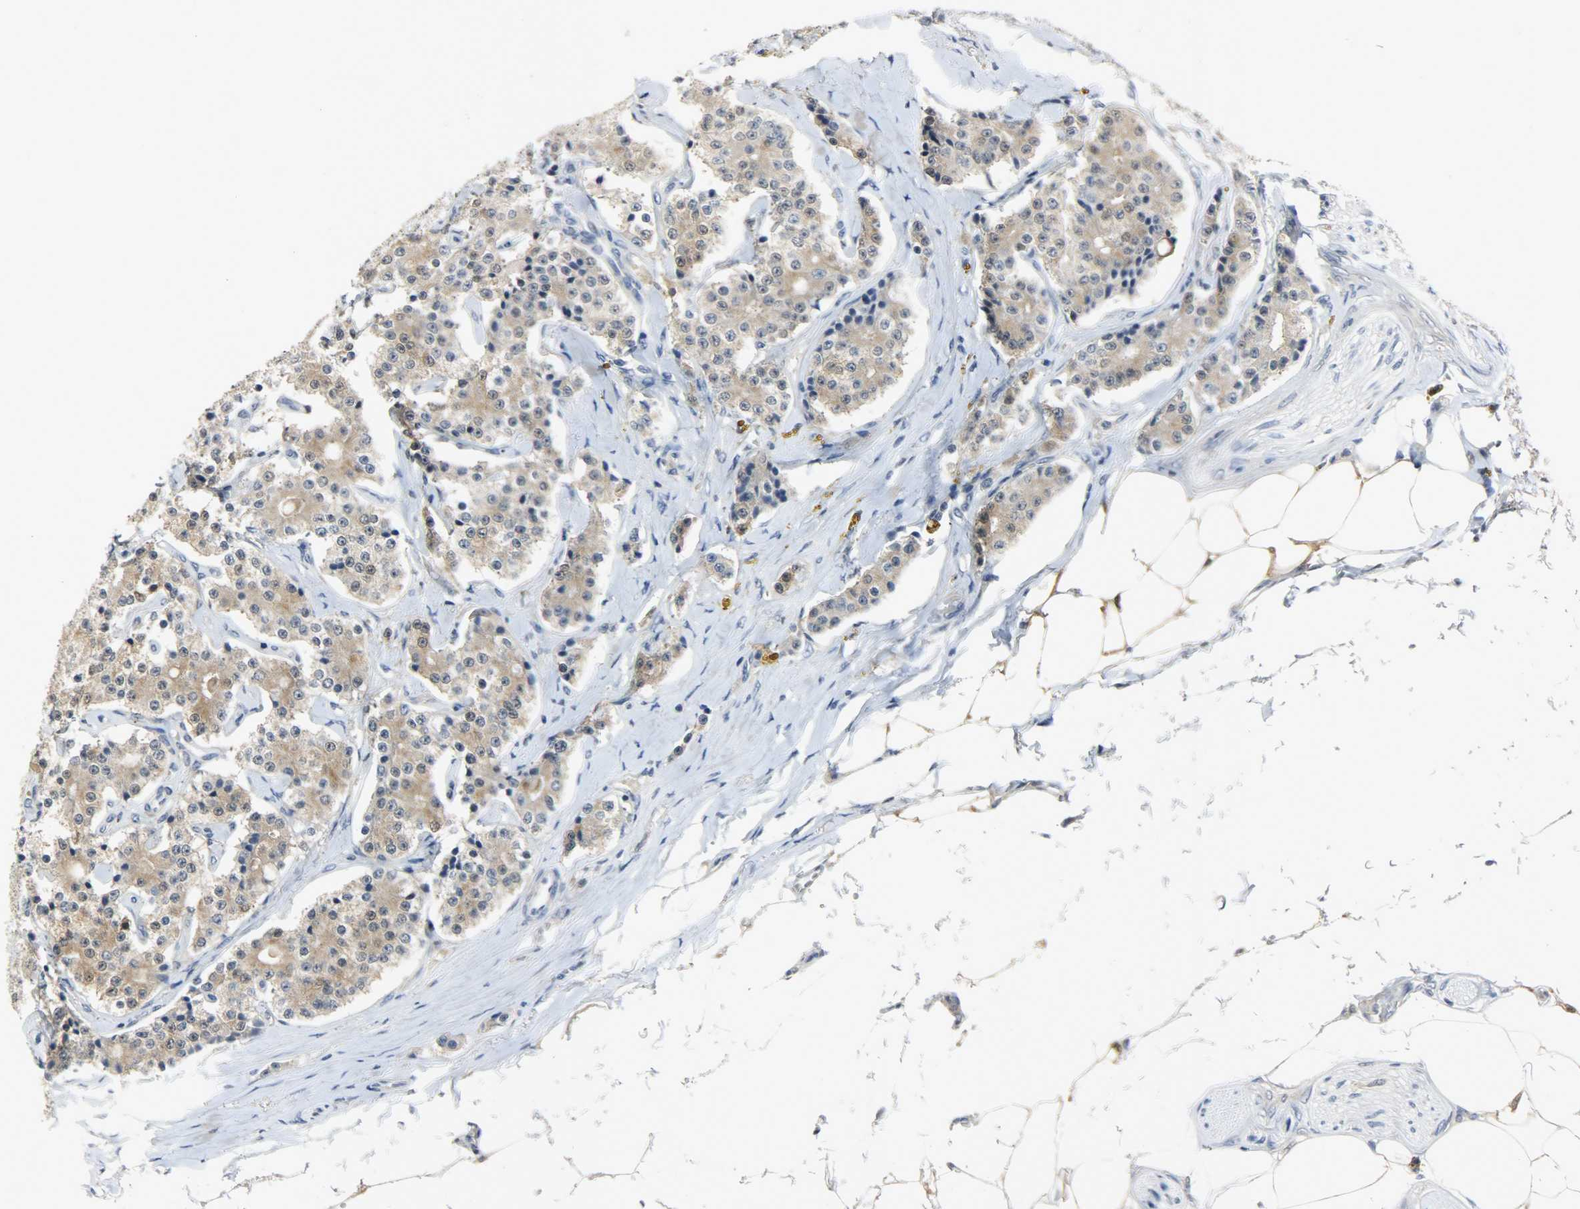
{"staining": {"intensity": "moderate", "quantity": ">75%", "location": "cytoplasmic/membranous,nuclear"}, "tissue": "carcinoid", "cell_type": "Tumor cells", "image_type": "cancer", "snomed": [{"axis": "morphology", "description": "Carcinoid, malignant, NOS"}, {"axis": "topography", "description": "Colon"}], "caption": "Immunohistochemical staining of human carcinoid (malignant) exhibits moderate cytoplasmic/membranous and nuclear protein positivity in approximately >75% of tumor cells.", "gene": "EIF4EBP1", "patient": {"sex": "female", "age": 61}}